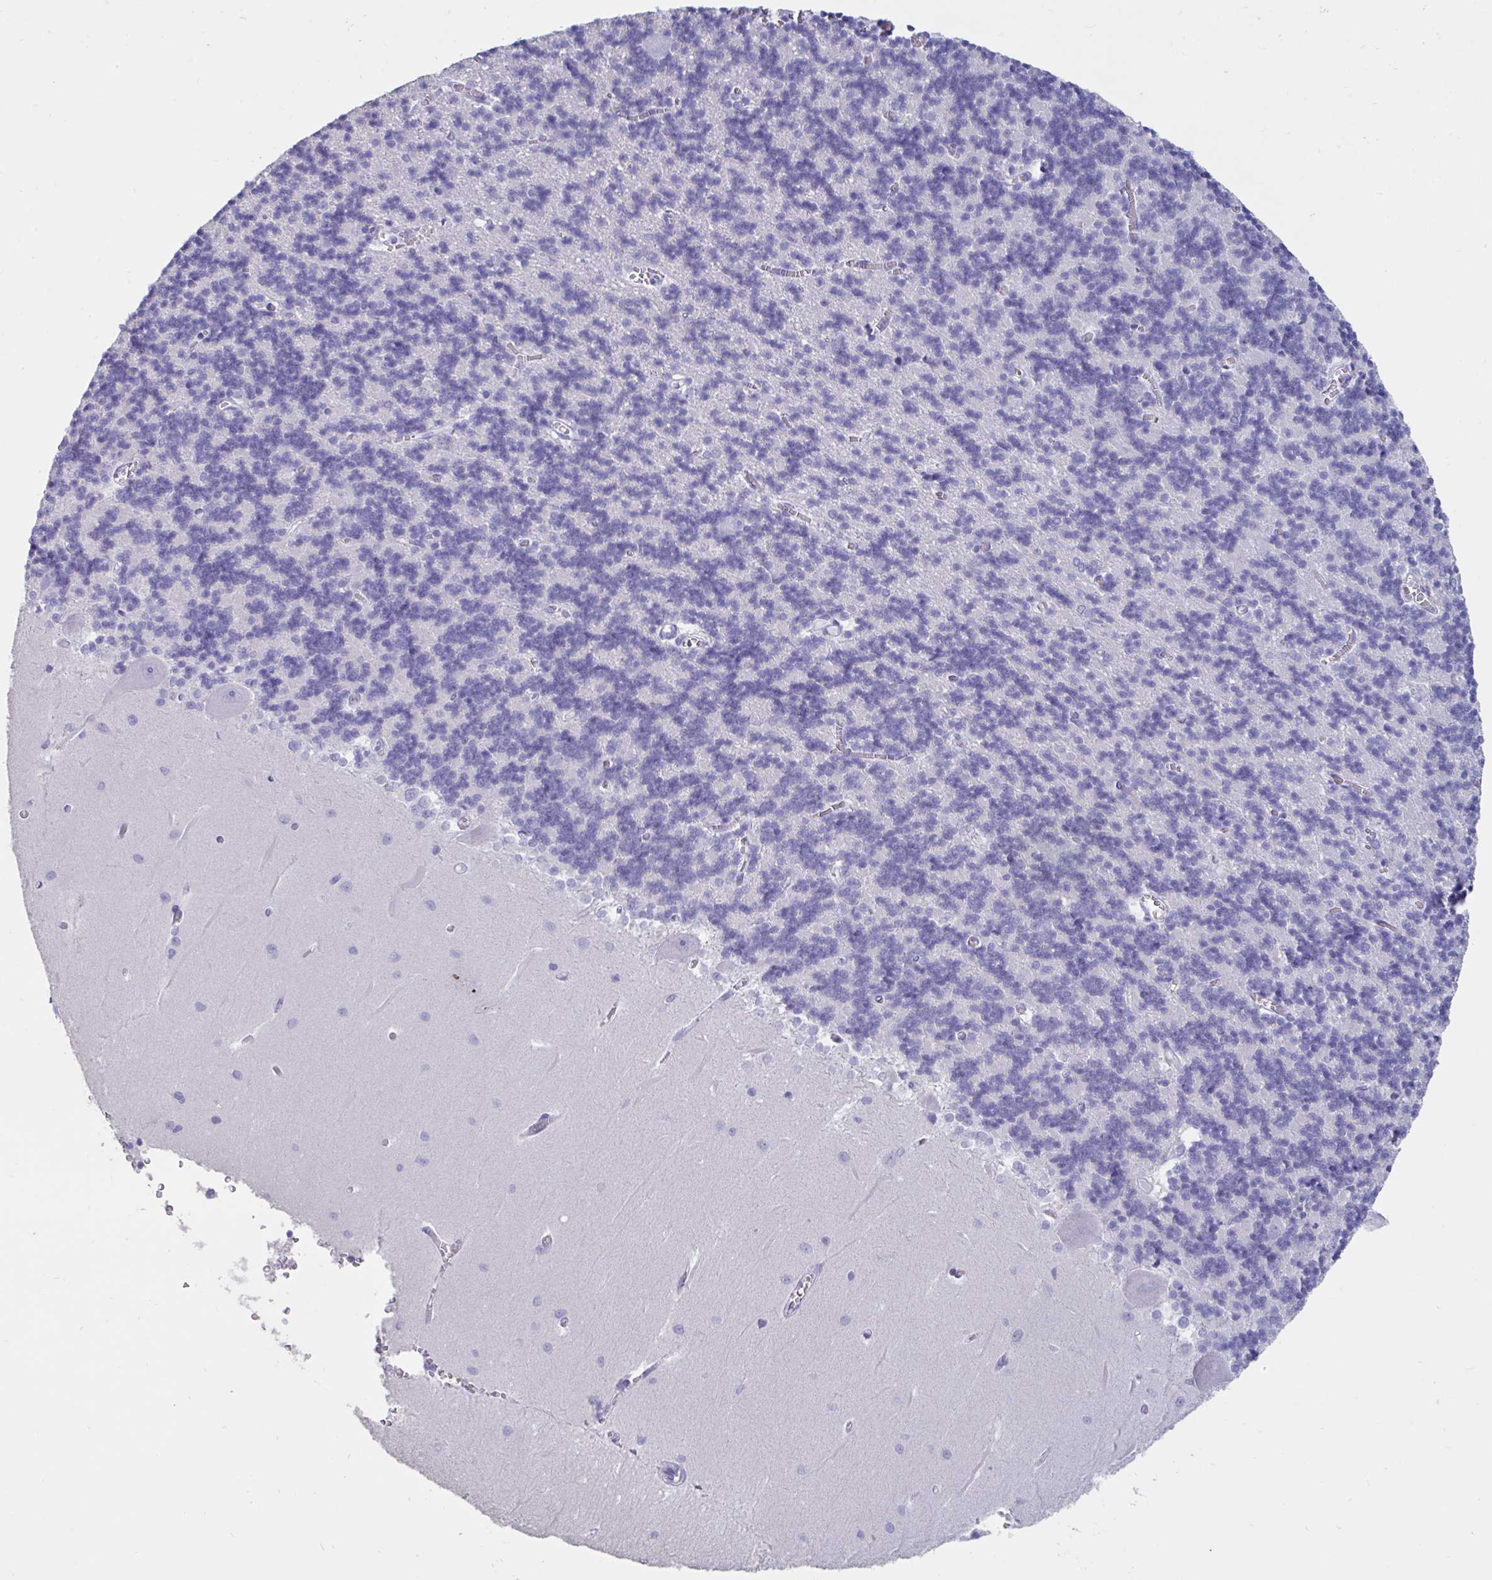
{"staining": {"intensity": "negative", "quantity": "none", "location": "none"}, "tissue": "cerebellum", "cell_type": "Cells in granular layer", "image_type": "normal", "snomed": [{"axis": "morphology", "description": "Normal tissue, NOS"}, {"axis": "topography", "description": "Cerebellum"}], "caption": "Cells in granular layer show no significant positivity in normal cerebellum.", "gene": "TNNC1", "patient": {"sex": "male", "age": 37}}